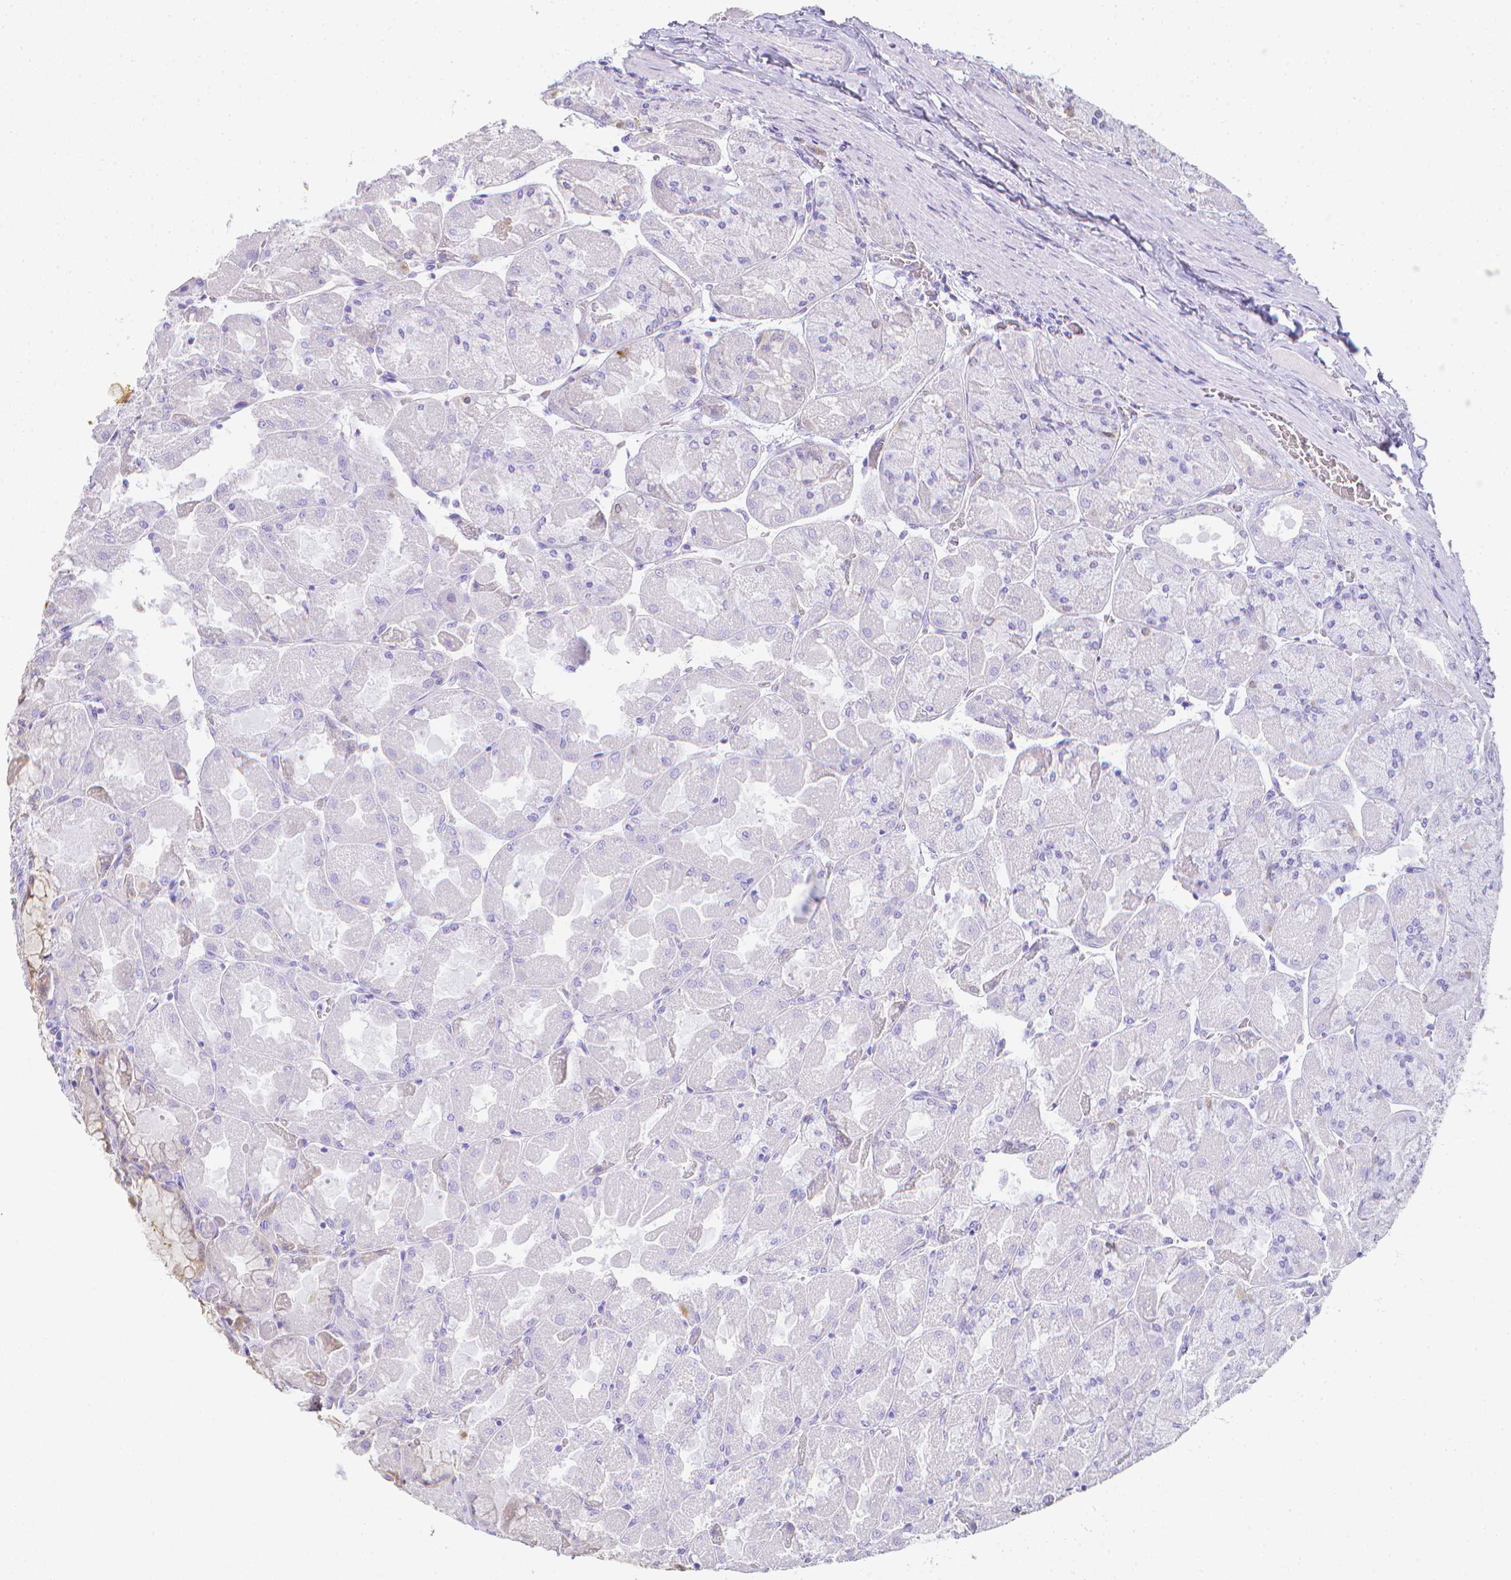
{"staining": {"intensity": "moderate", "quantity": "<25%", "location": "cytoplasmic/membranous,nuclear"}, "tissue": "stomach", "cell_type": "Glandular cells", "image_type": "normal", "snomed": [{"axis": "morphology", "description": "Normal tissue, NOS"}, {"axis": "topography", "description": "Stomach"}], "caption": "Moderate cytoplasmic/membranous,nuclear expression for a protein is identified in about <25% of glandular cells of unremarkable stomach using immunohistochemistry.", "gene": "LGALS4", "patient": {"sex": "female", "age": 61}}